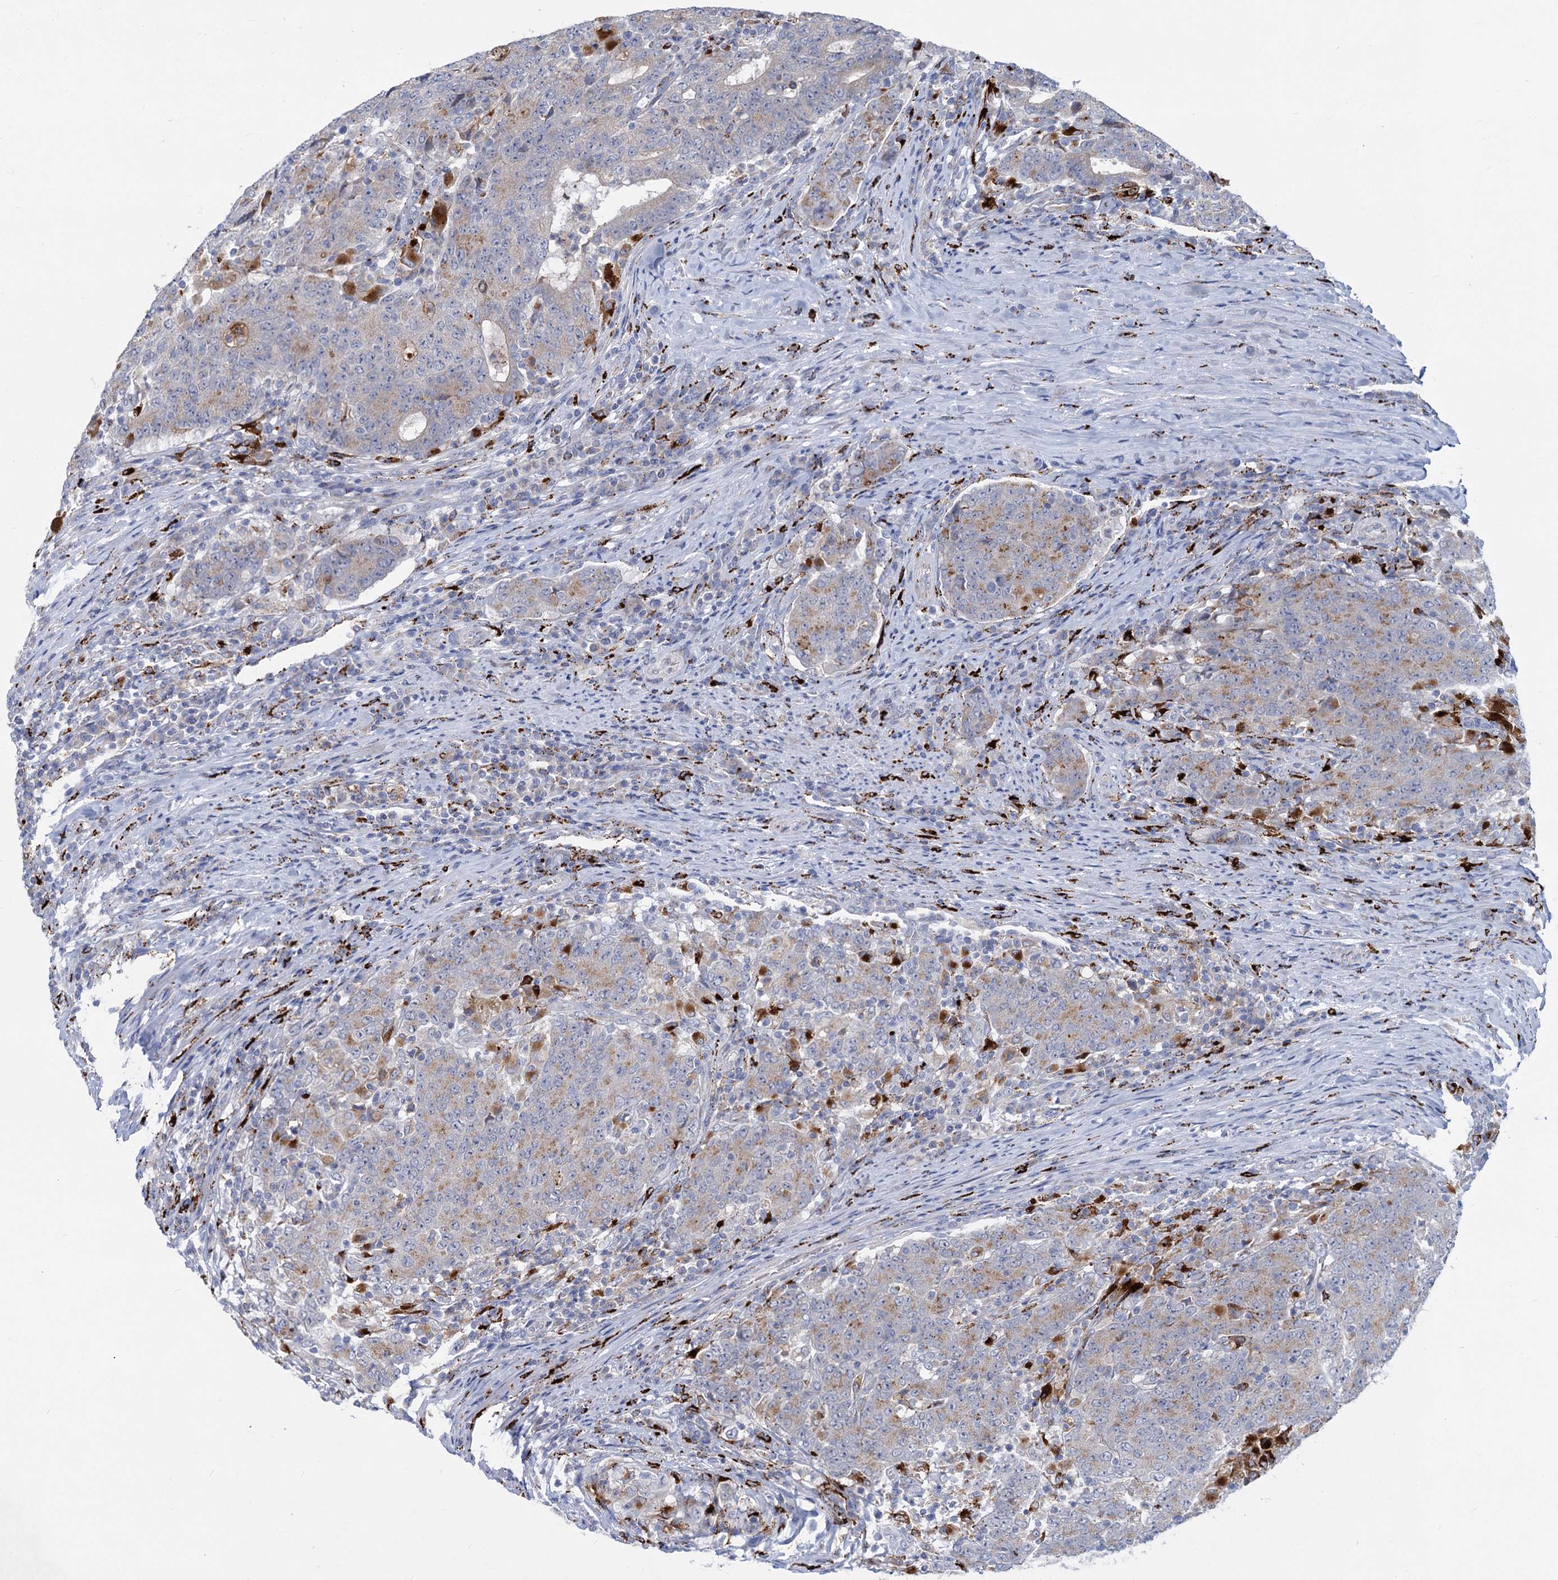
{"staining": {"intensity": "weak", "quantity": "25%-75%", "location": "cytoplasmic/membranous"}, "tissue": "colorectal cancer", "cell_type": "Tumor cells", "image_type": "cancer", "snomed": [{"axis": "morphology", "description": "Adenocarcinoma, NOS"}, {"axis": "topography", "description": "Colon"}], "caption": "Immunohistochemical staining of human colorectal cancer exhibits low levels of weak cytoplasmic/membranous positivity in about 25%-75% of tumor cells. The staining was performed using DAB (3,3'-diaminobenzidine), with brown indicating positive protein expression. Nuclei are stained blue with hematoxylin.", "gene": "ANKS3", "patient": {"sex": "female", "age": 75}}